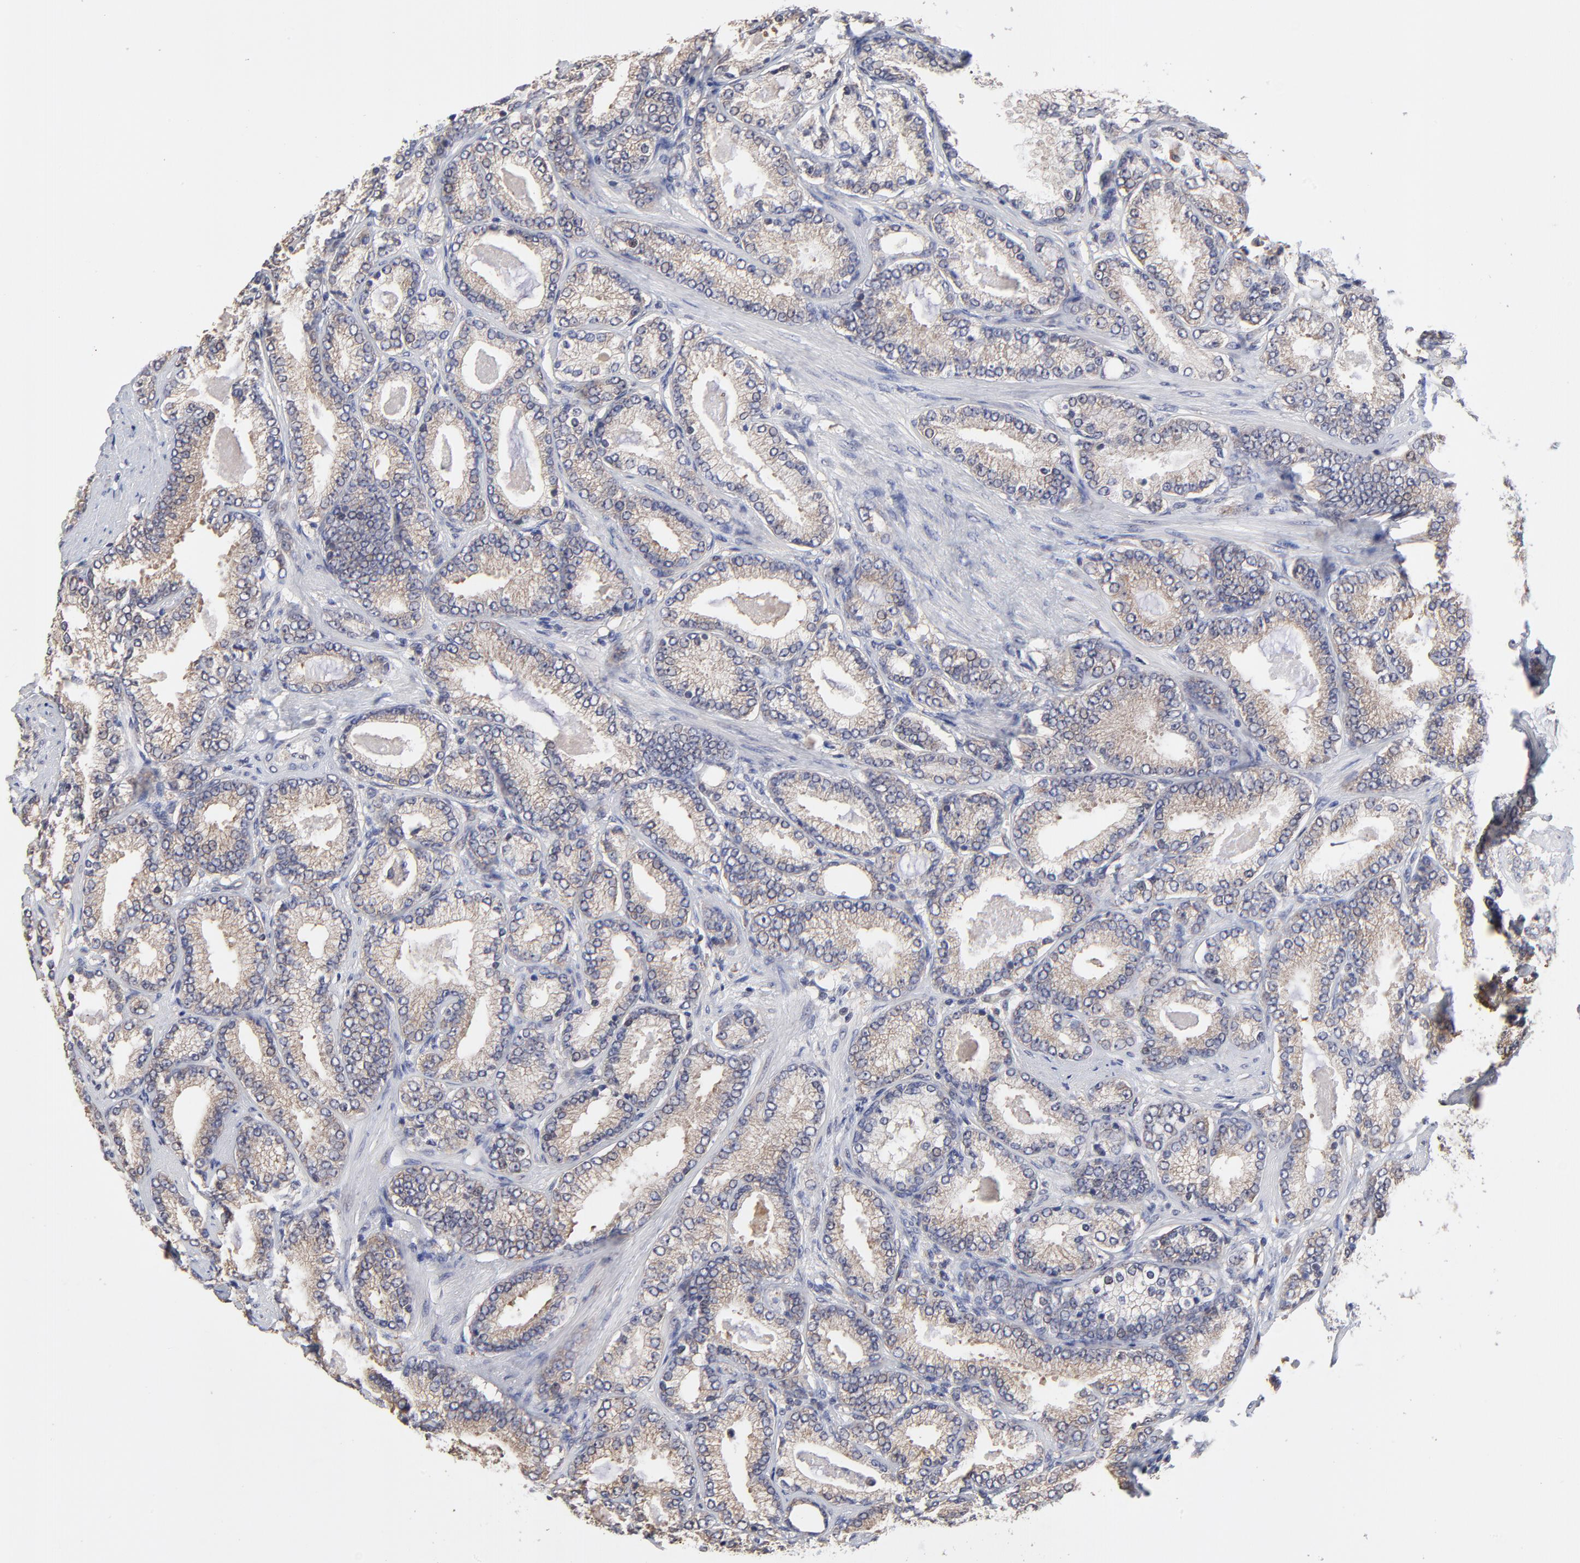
{"staining": {"intensity": "weak", "quantity": ">75%", "location": "cytoplasmic/membranous"}, "tissue": "prostate cancer", "cell_type": "Tumor cells", "image_type": "cancer", "snomed": [{"axis": "morphology", "description": "Adenocarcinoma, Low grade"}, {"axis": "topography", "description": "Prostate"}], "caption": "Tumor cells exhibit low levels of weak cytoplasmic/membranous expression in approximately >75% of cells in human prostate cancer (low-grade adenocarcinoma). (IHC, brightfield microscopy, high magnification).", "gene": "CCT2", "patient": {"sex": "male", "age": 71}}